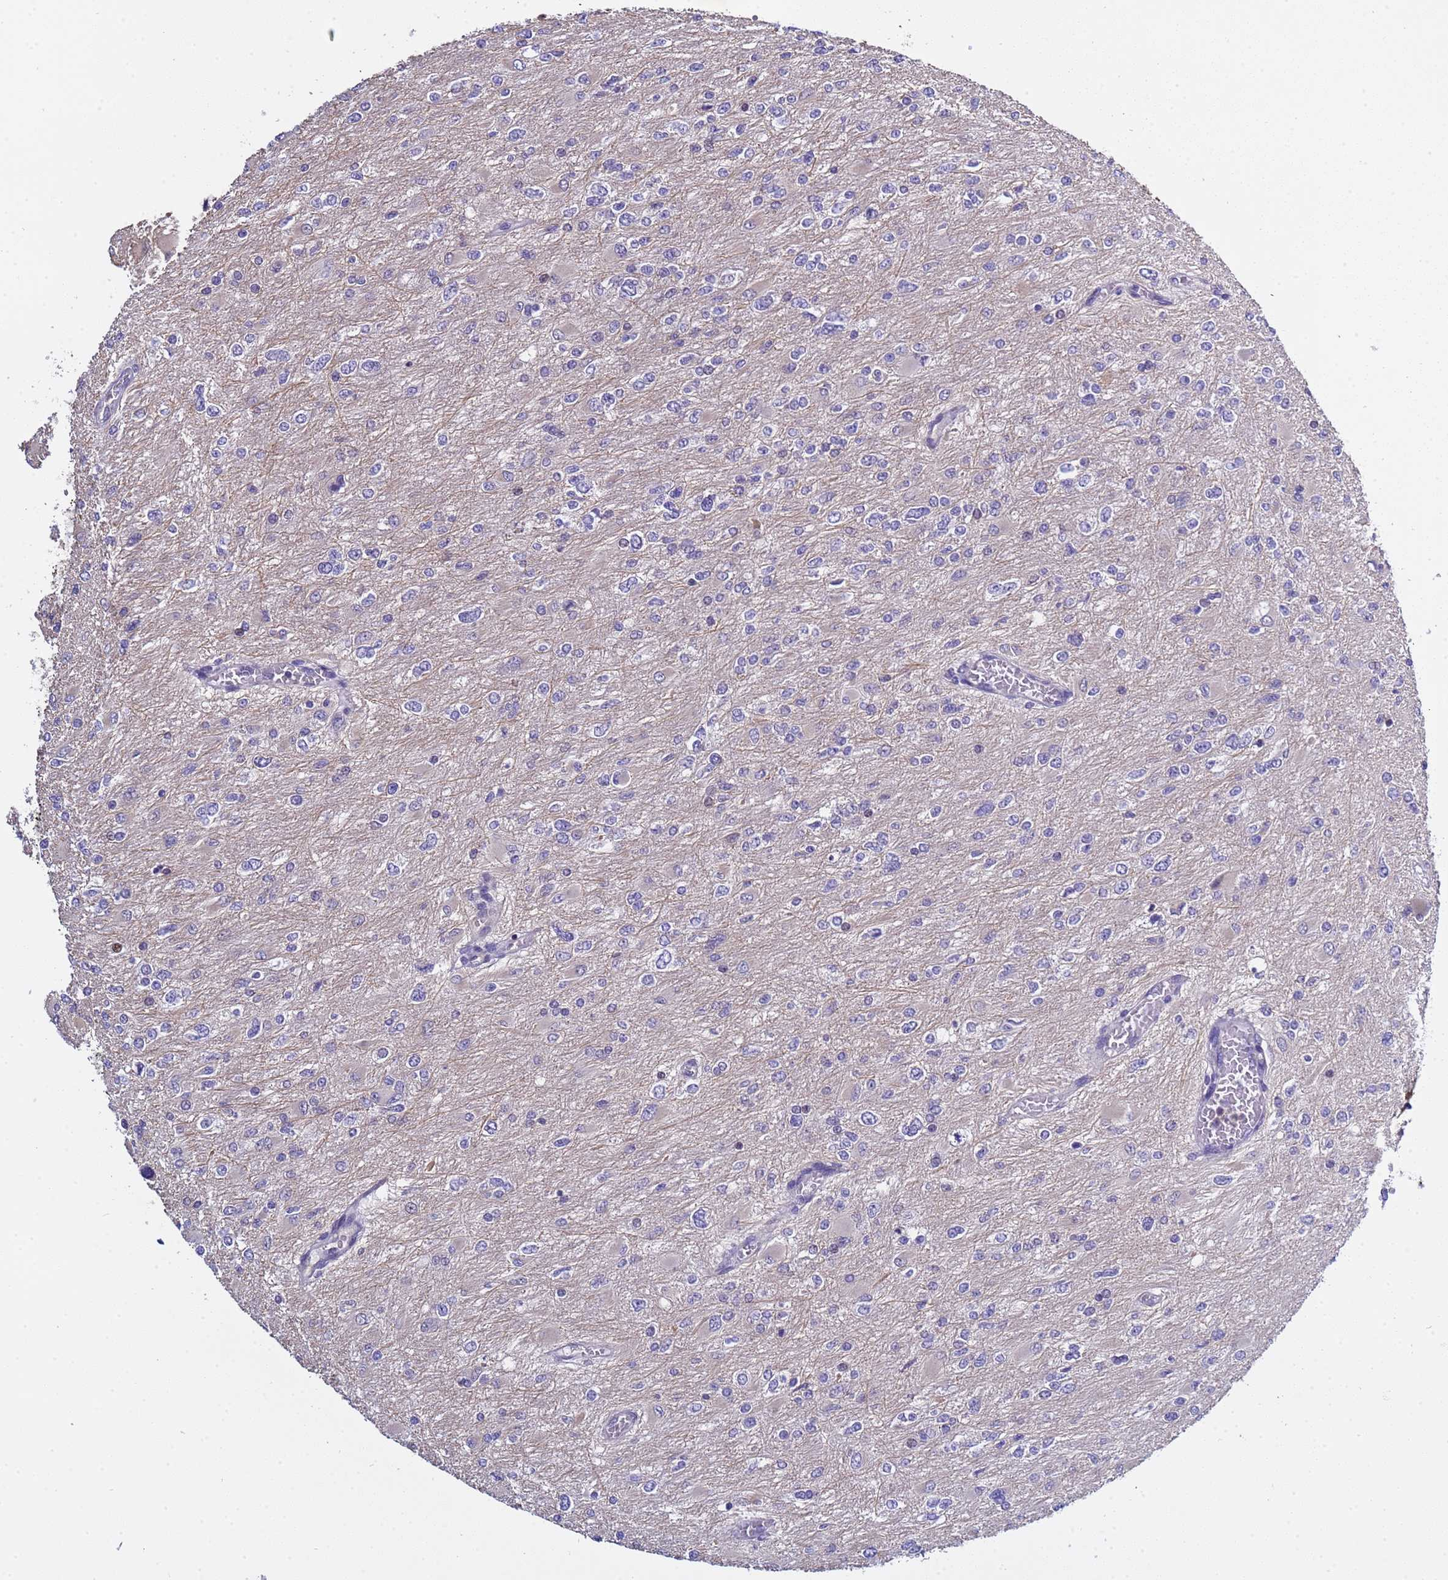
{"staining": {"intensity": "negative", "quantity": "none", "location": "none"}, "tissue": "glioma", "cell_type": "Tumor cells", "image_type": "cancer", "snomed": [{"axis": "morphology", "description": "Glioma, malignant, High grade"}, {"axis": "topography", "description": "Cerebral cortex"}], "caption": "The image displays no significant positivity in tumor cells of malignant glioma (high-grade).", "gene": "ELMOD2", "patient": {"sex": "female", "age": 36}}